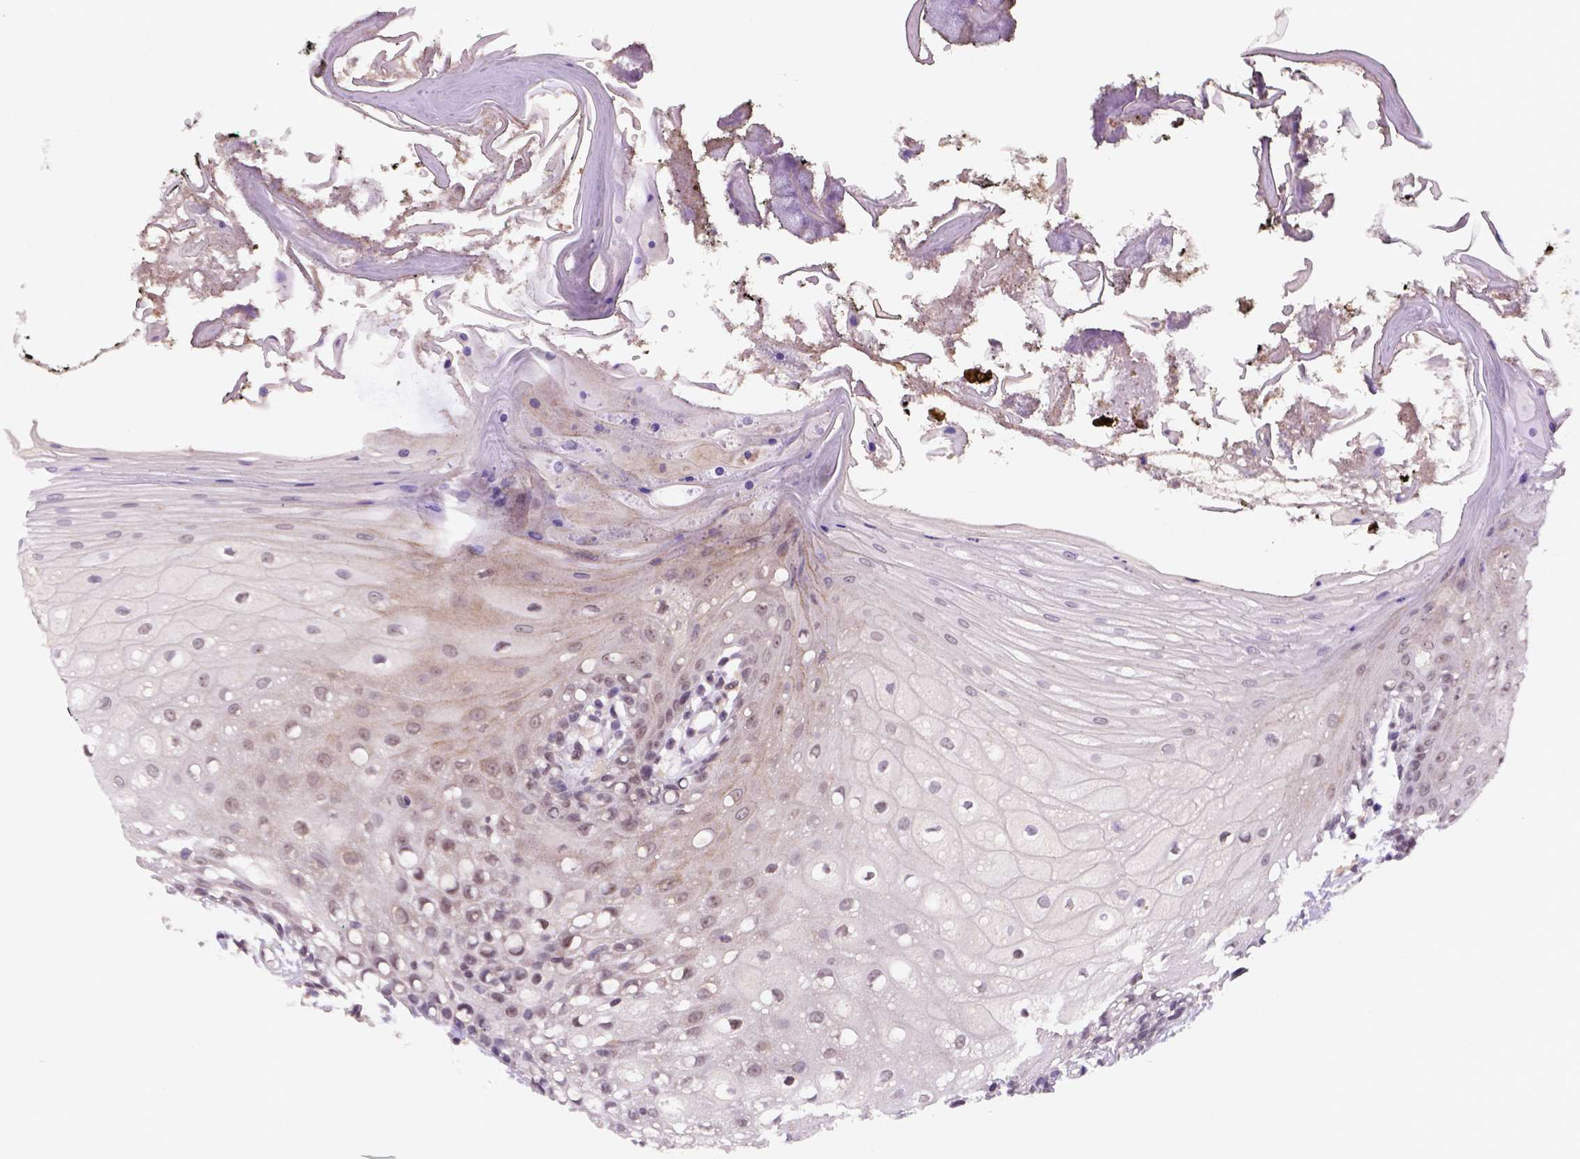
{"staining": {"intensity": "weak", "quantity": "25%-75%", "location": "cytoplasmic/membranous,nuclear"}, "tissue": "oral mucosa", "cell_type": "Squamous epithelial cells", "image_type": "normal", "snomed": [{"axis": "morphology", "description": "Normal tissue, NOS"}, {"axis": "morphology", "description": "Squamous cell carcinoma, NOS"}, {"axis": "topography", "description": "Oral tissue"}, {"axis": "topography", "description": "Head-Neck"}], "caption": "Immunohistochemistry (IHC) of benign human oral mucosa shows low levels of weak cytoplasmic/membranous,nuclear positivity in approximately 25%-75% of squamous epithelial cells. (Stains: DAB in brown, nuclei in blue, Microscopy: brightfield microscopy at high magnification).", "gene": "SCML4", "patient": {"sex": "male", "age": 69}}